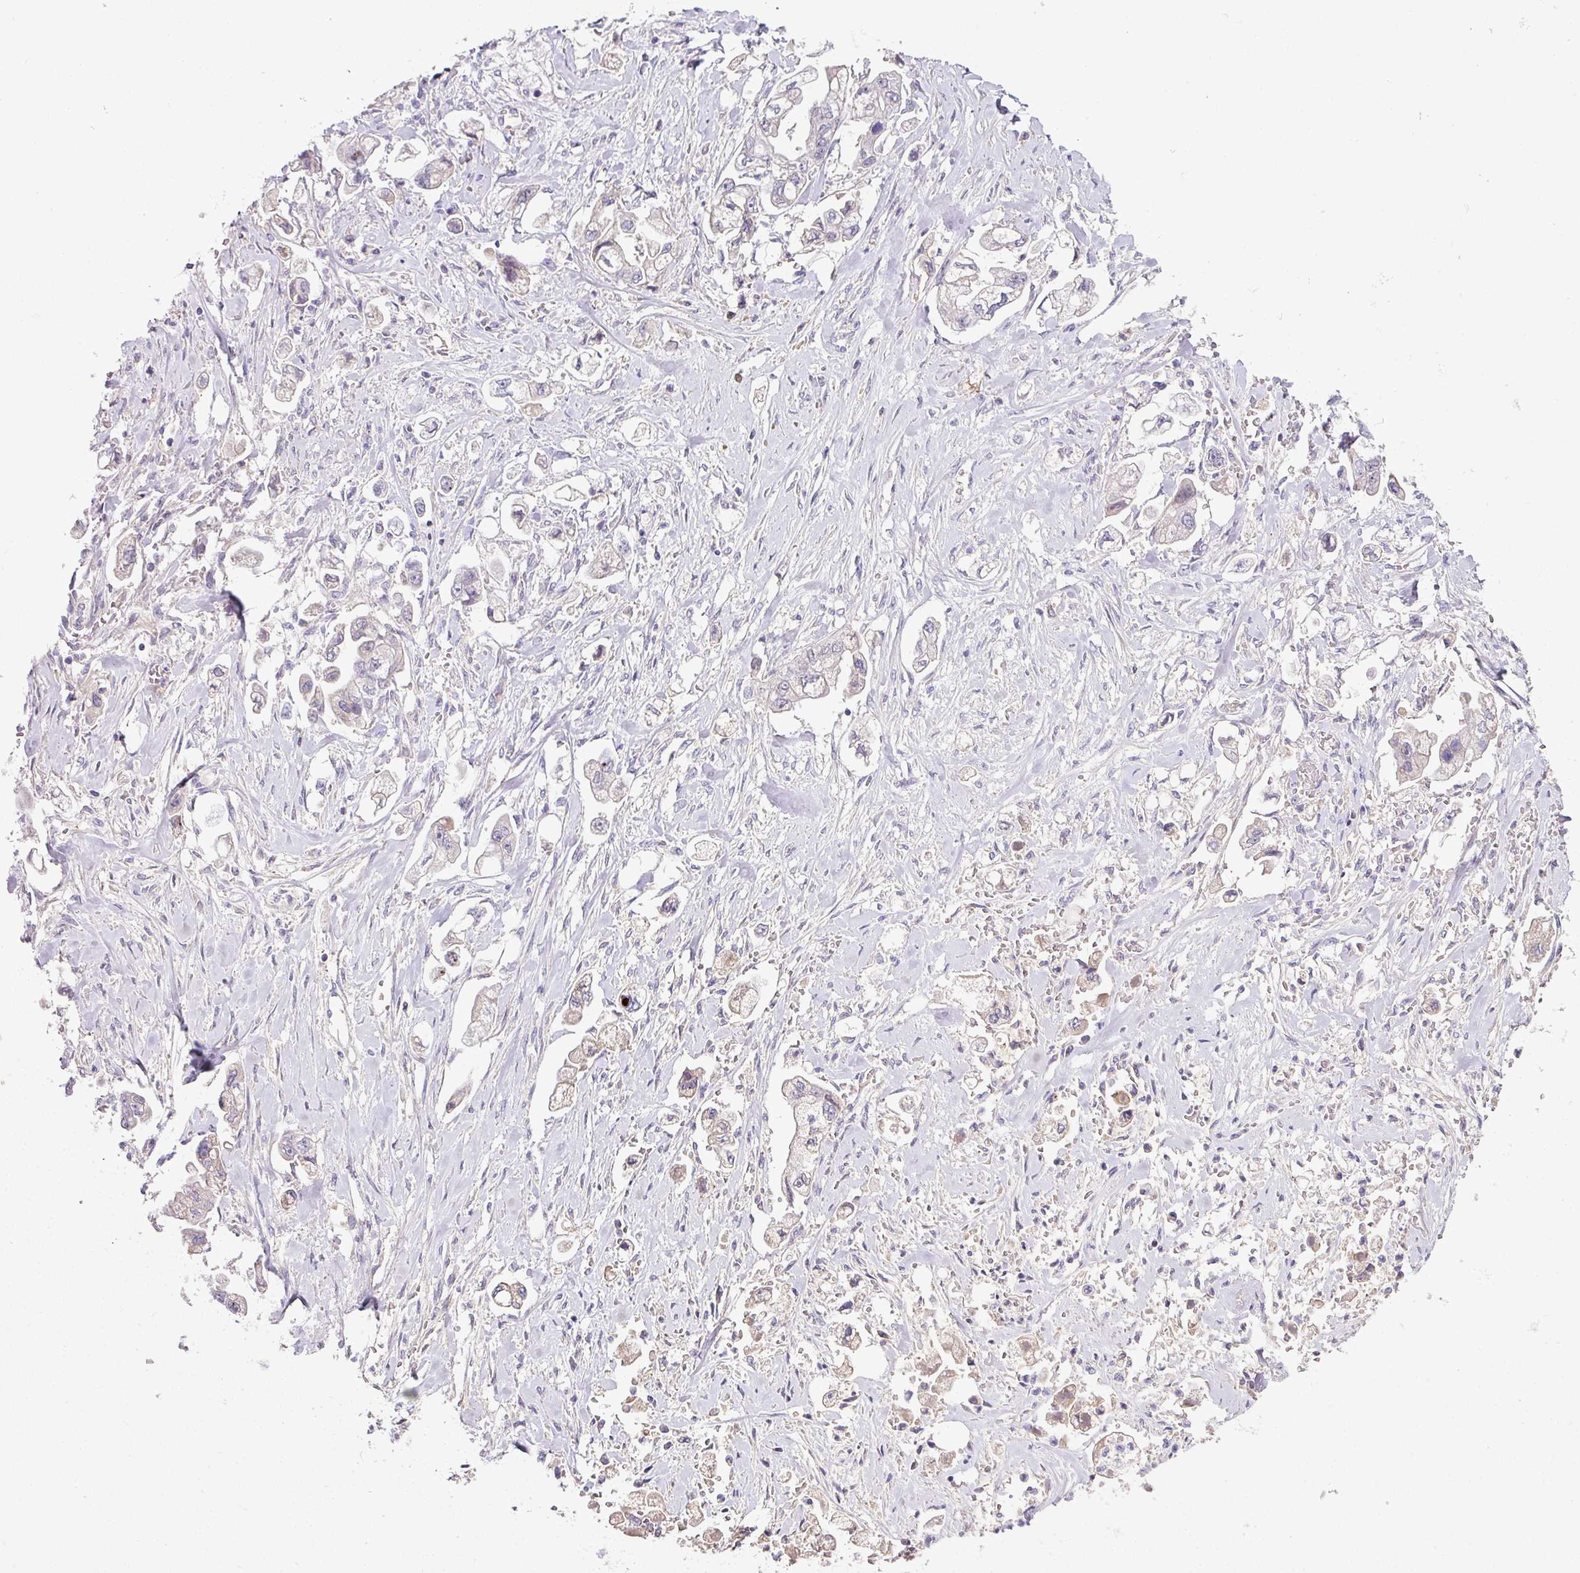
{"staining": {"intensity": "negative", "quantity": "none", "location": "none"}, "tissue": "stomach cancer", "cell_type": "Tumor cells", "image_type": "cancer", "snomed": [{"axis": "morphology", "description": "Adenocarcinoma, NOS"}, {"axis": "topography", "description": "Stomach"}], "caption": "Tumor cells show no significant staining in adenocarcinoma (stomach).", "gene": "SLAMF6", "patient": {"sex": "male", "age": 62}}